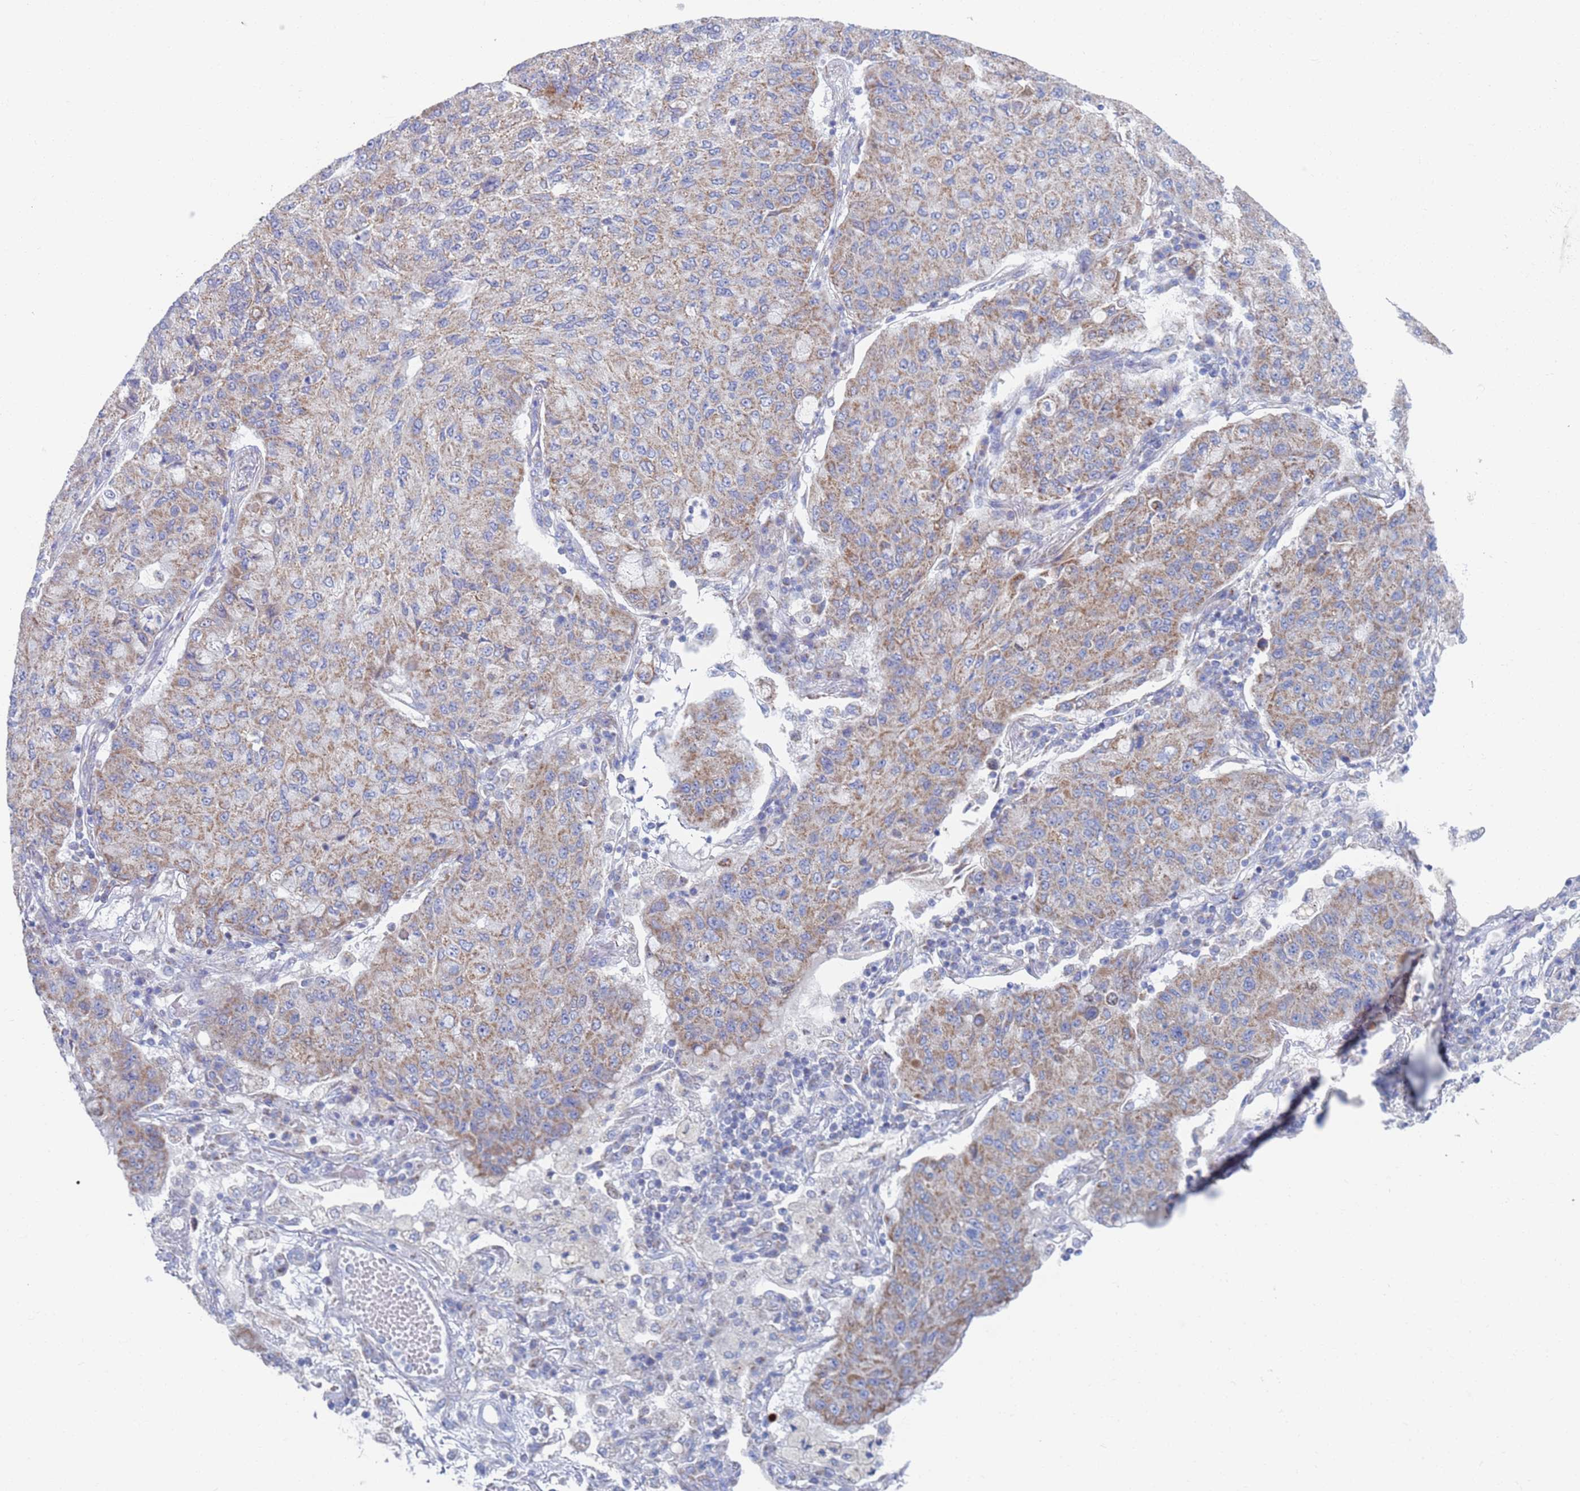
{"staining": {"intensity": "moderate", "quantity": ">75%", "location": "cytoplasmic/membranous"}, "tissue": "lung cancer", "cell_type": "Tumor cells", "image_type": "cancer", "snomed": [{"axis": "morphology", "description": "Squamous cell carcinoma, NOS"}, {"axis": "topography", "description": "Lung"}], "caption": "Immunohistochemistry micrograph of squamous cell carcinoma (lung) stained for a protein (brown), which displays medium levels of moderate cytoplasmic/membranous positivity in approximately >75% of tumor cells.", "gene": "MRPL22", "patient": {"sex": "male", "age": 74}}